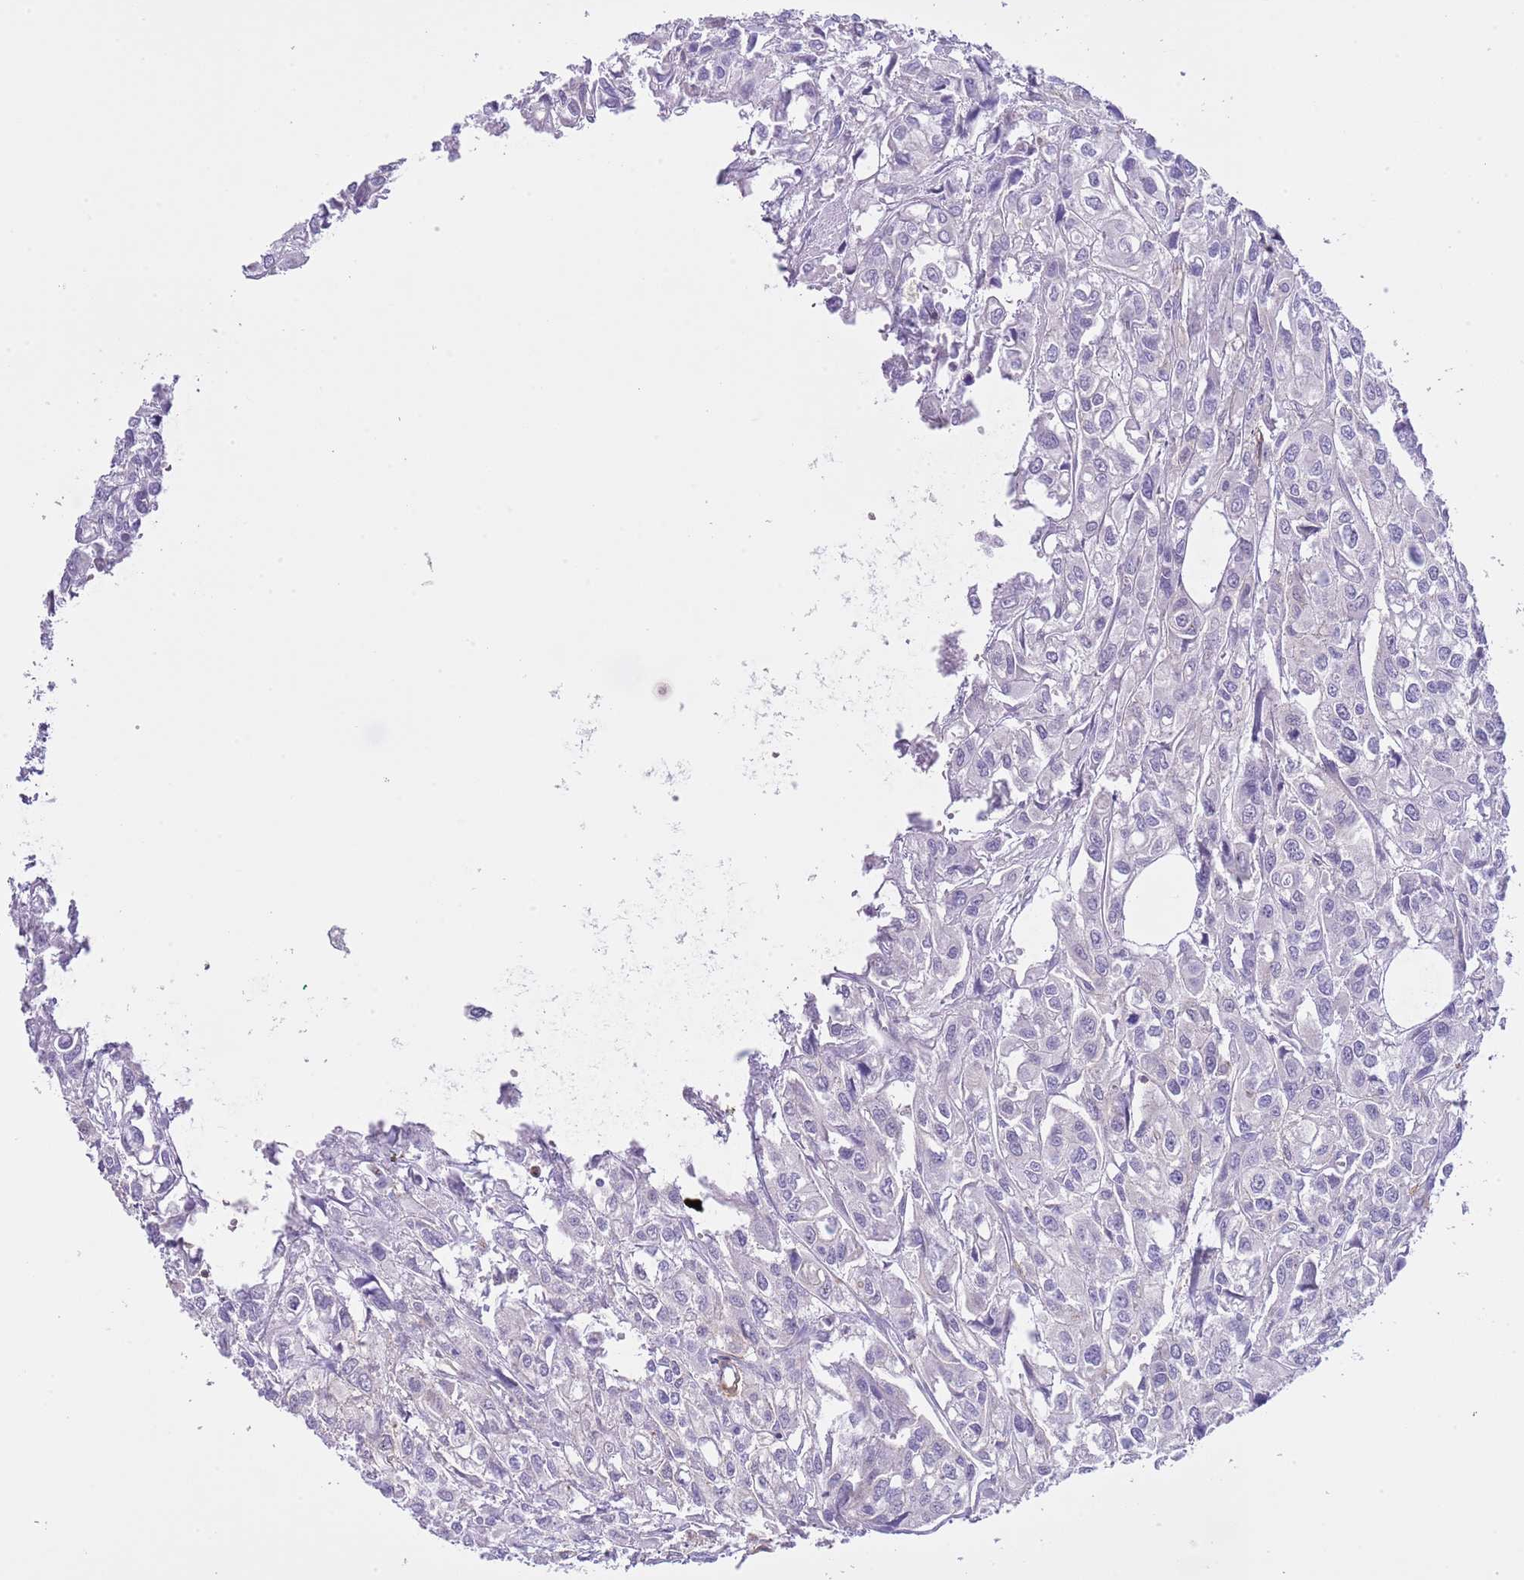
{"staining": {"intensity": "negative", "quantity": "none", "location": "none"}, "tissue": "urothelial cancer", "cell_type": "Tumor cells", "image_type": "cancer", "snomed": [{"axis": "morphology", "description": "Urothelial carcinoma, High grade"}, {"axis": "topography", "description": "Urinary bladder"}], "caption": "Urothelial carcinoma (high-grade) was stained to show a protein in brown. There is no significant expression in tumor cells.", "gene": "EFHD2", "patient": {"sex": "male", "age": 67}}